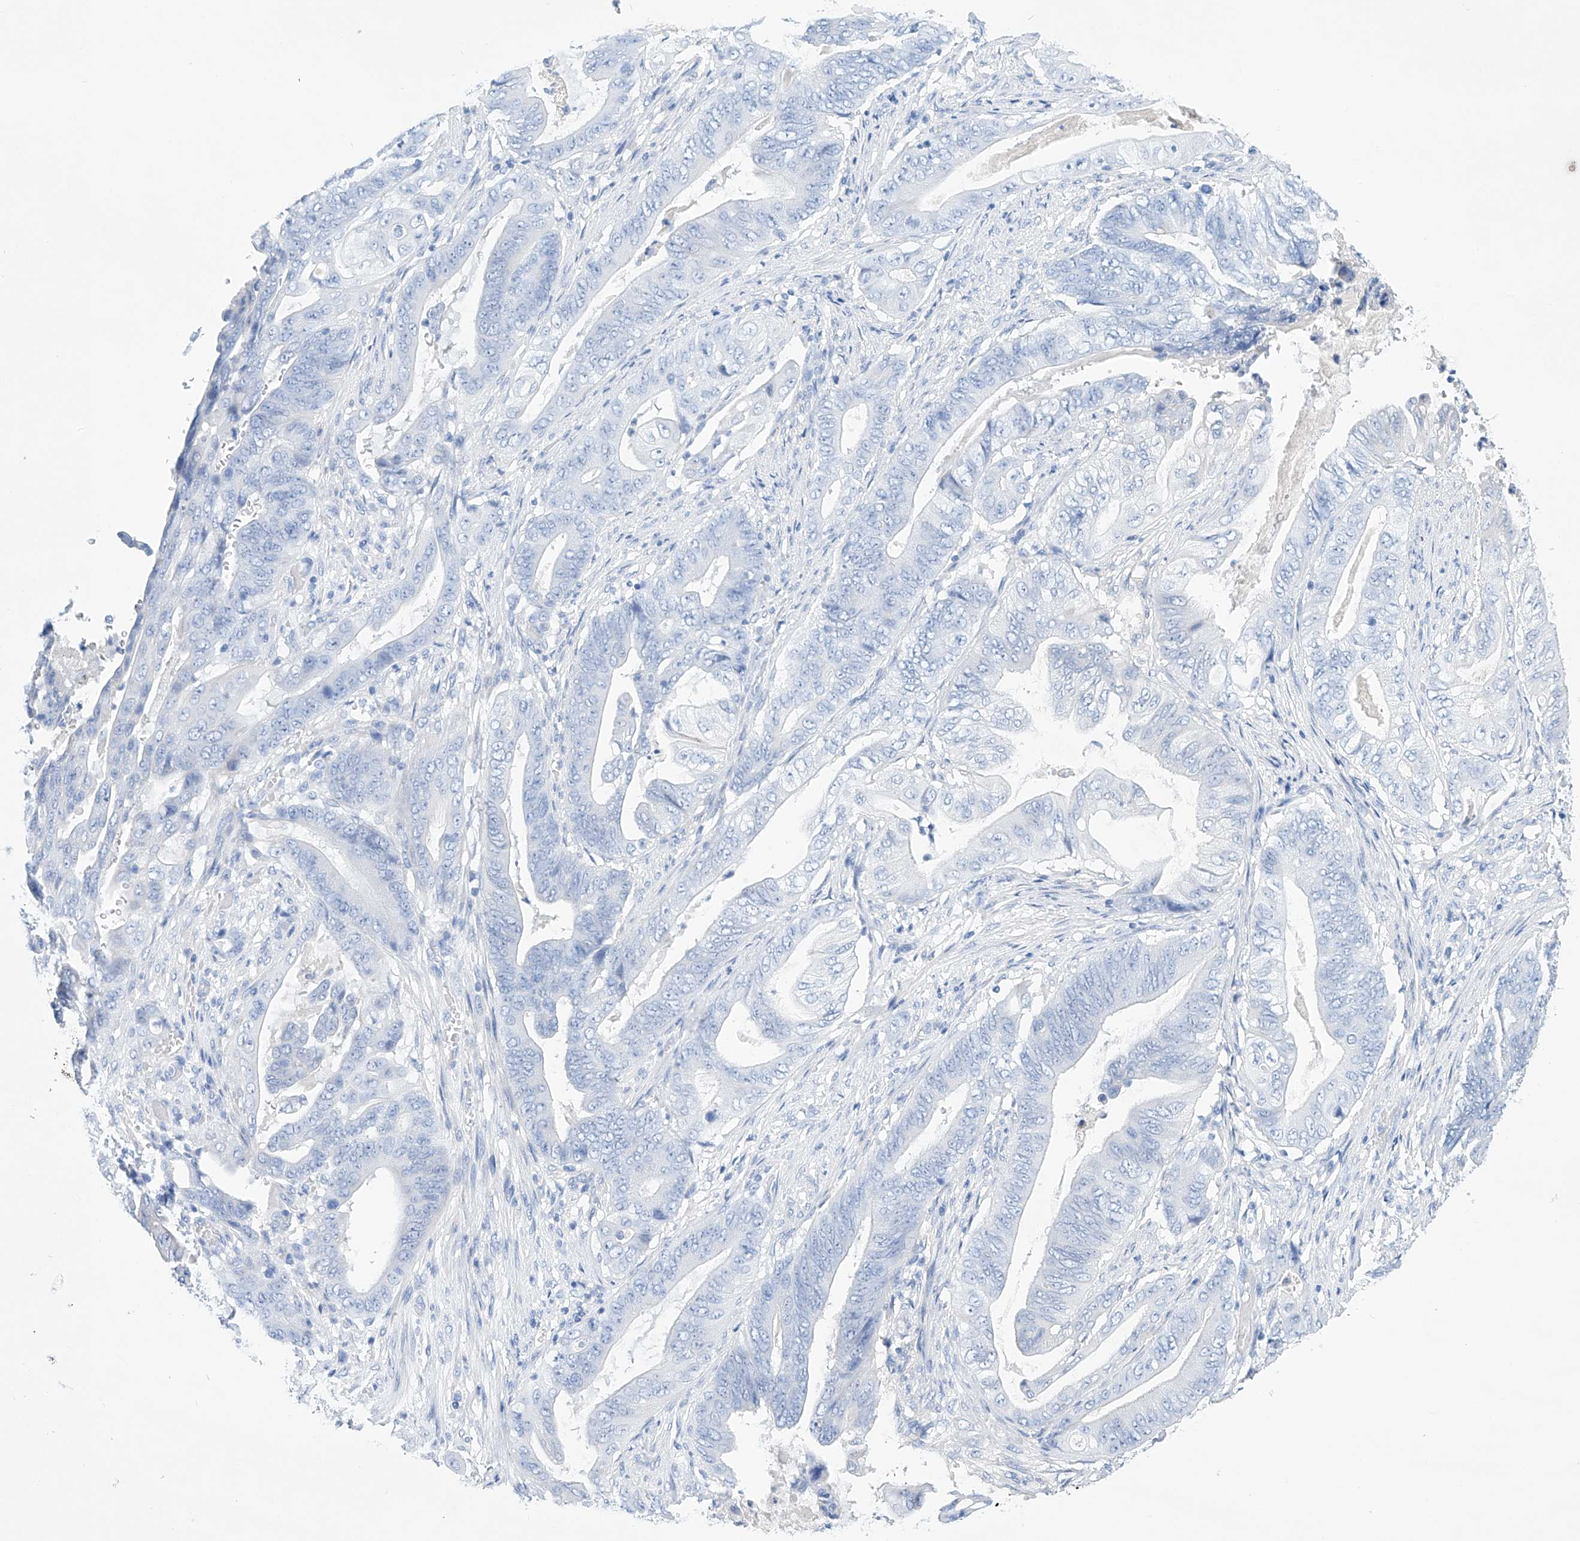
{"staining": {"intensity": "negative", "quantity": "none", "location": "none"}, "tissue": "stomach cancer", "cell_type": "Tumor cells", "image_type": "cancer", "snomed": [{"axis": "morphology", "description": "Adenocarcinoma, NOS"}, {"axis": "topography", "description": "Stomach"}], "caption": "Adenocarcinoma (stomach) was stained to show a protein in brown. There is no significant staining in tumor cells. (IHC, brightfield microscopy, high magnification).", "gene": "LURAP1", "patient": {"sex": "female", "age": 73}}